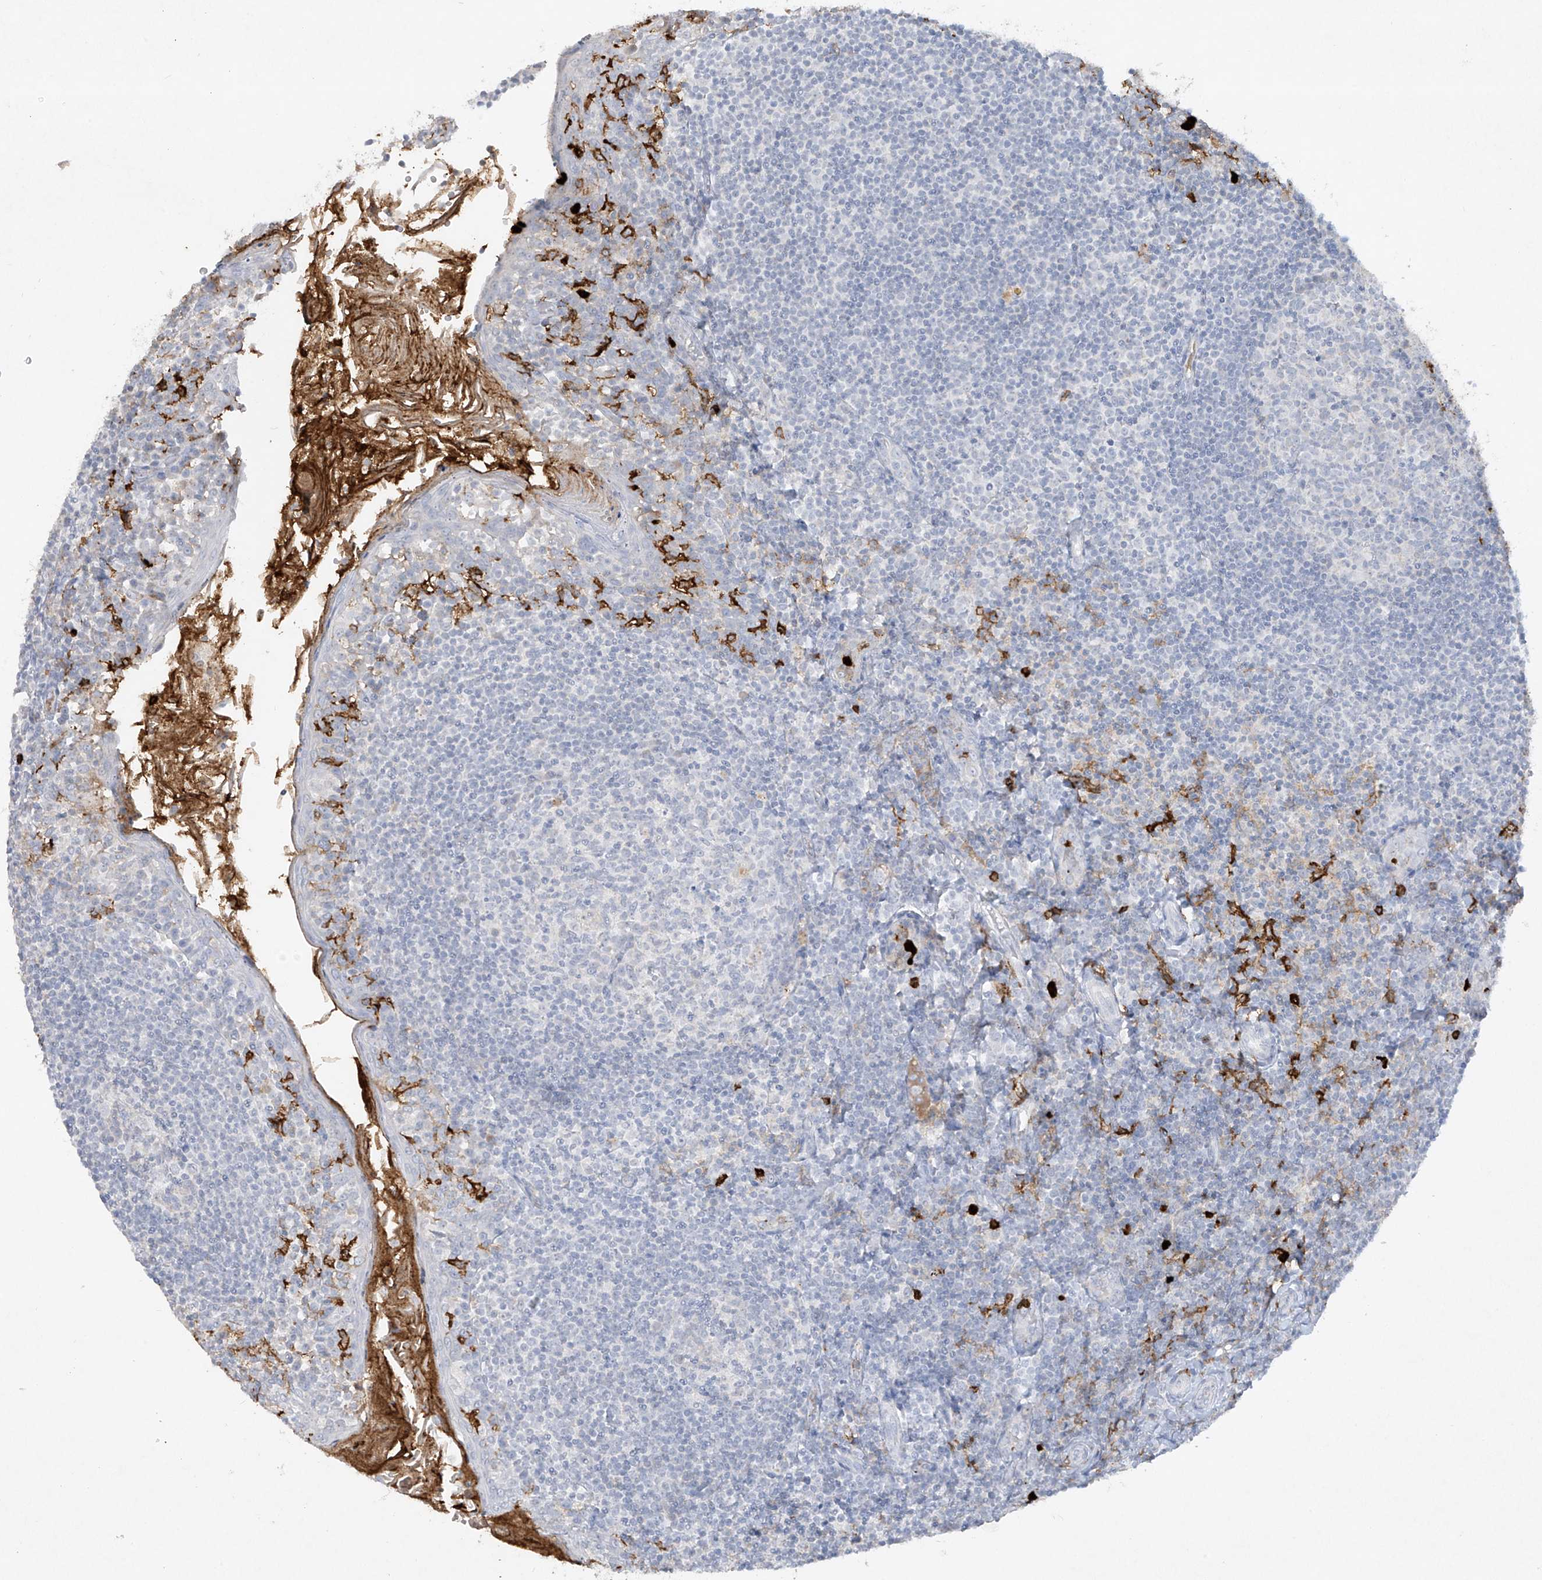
{"staining": {"intensity": "negative", "quantity": "none", "location": "none"}, "tissue": "tonsil", "cell_type": "Germinal center cells", "image_type": "normal", "snomed": [{"axis": "morphology", "description": "Normal tissue, NOS"}, {"axis": "topography", "description": "Tonsil"}], "caption": "This micrograph is of normal tonsil stained with IHC to label a protein in brown with the nuclei are counter-stained blue. There is no staining in germinal center cells. (DAB immunohistochemistry (IHC) visualized using brightfield microscopy, high magnification).", "gene": "FCGR3A", "patient": {"sex": "female", "age": 19}}